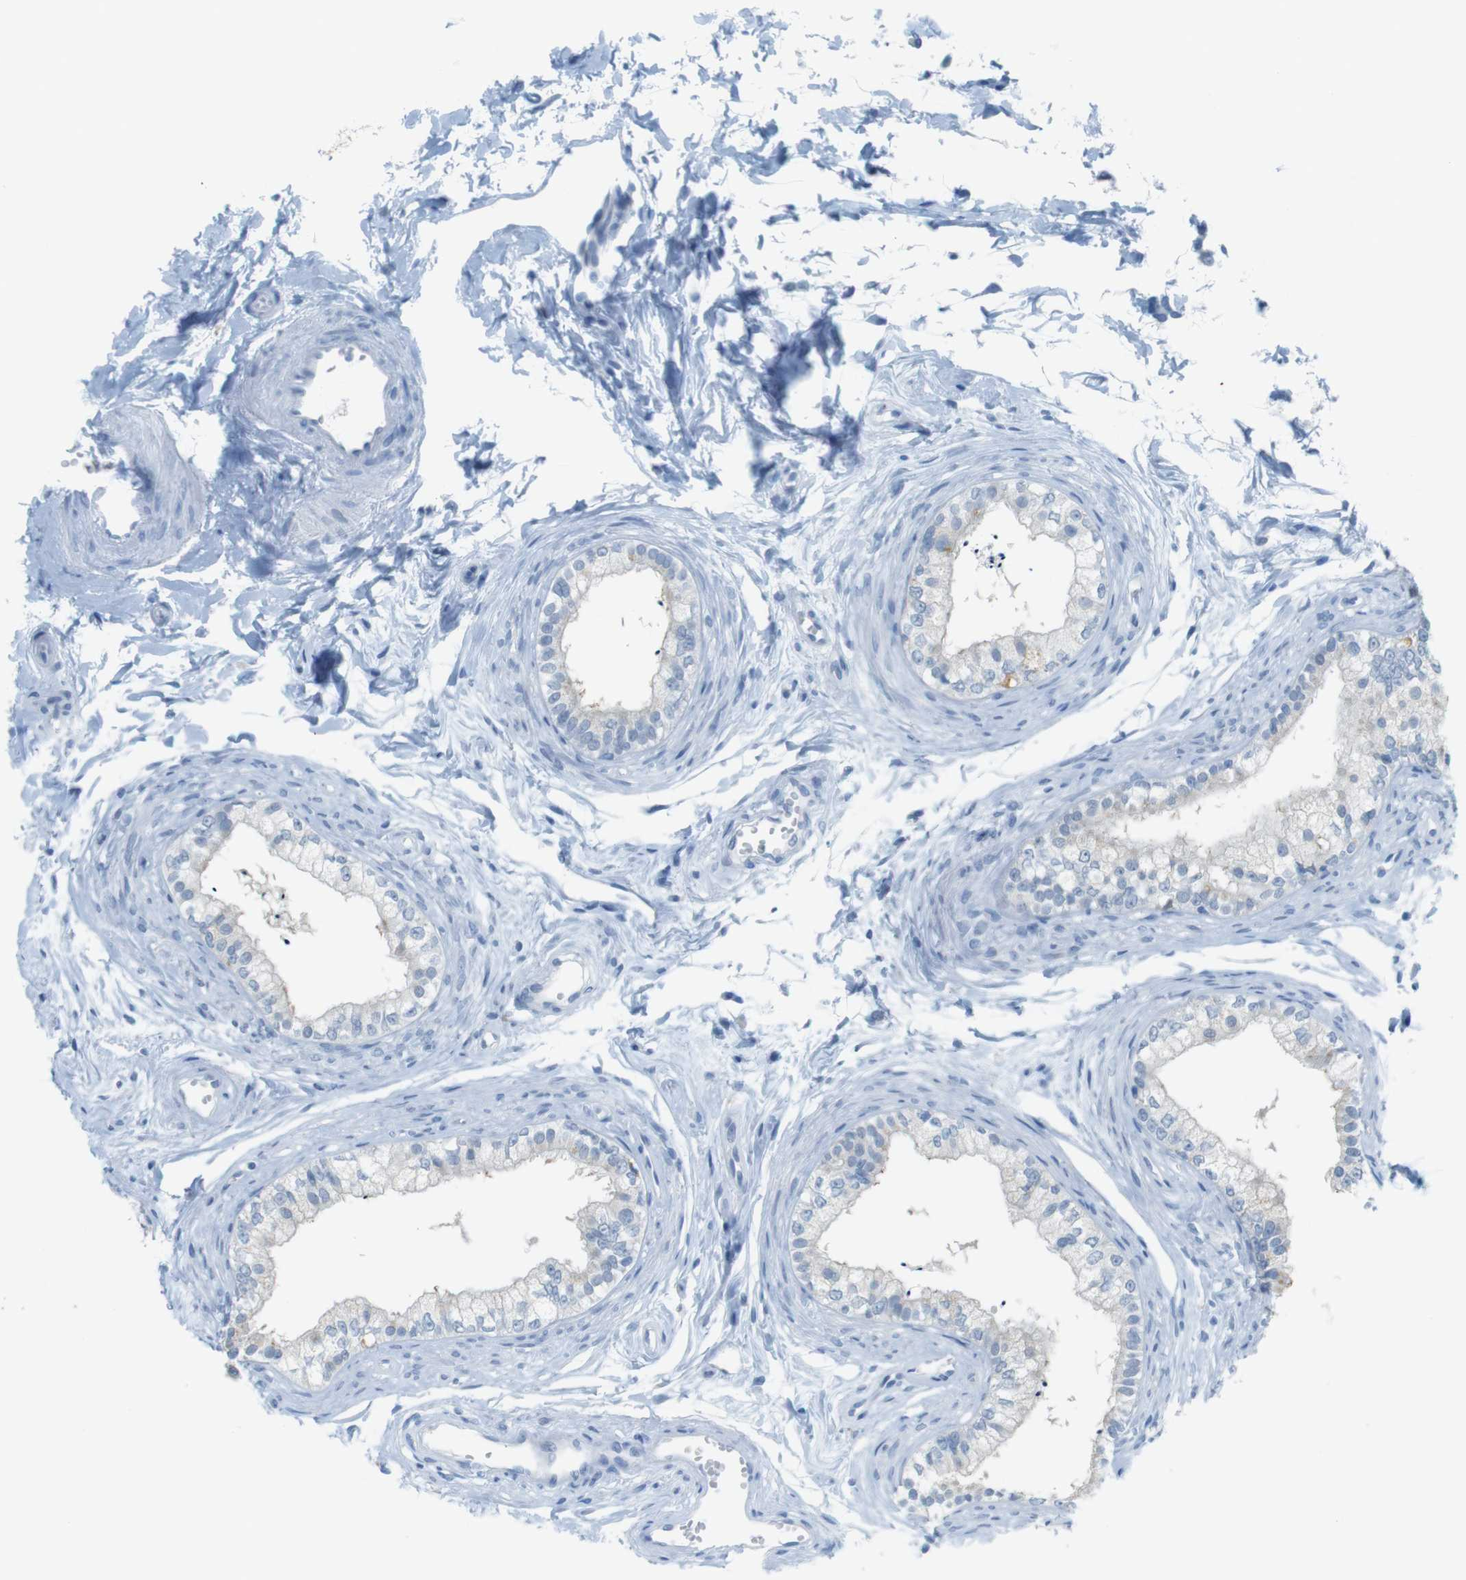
{"staining": {"intensity": "negative", "quantity": "none", "location": "none"}, "tissue": "epididymis", "cell_type": "Glandular cells", "image_type": "normal", "snomed": [{"axis": "morphology", "description": "Normal tissue, NOS"}, {"axis": "topography", "description": "Epididymis"}], "caption": "Human epididymis stained for a protein using IHC displays no expression in glandular cells.", "gene": "YIPF1", "patient": {"sex": "male", "age": 56}}